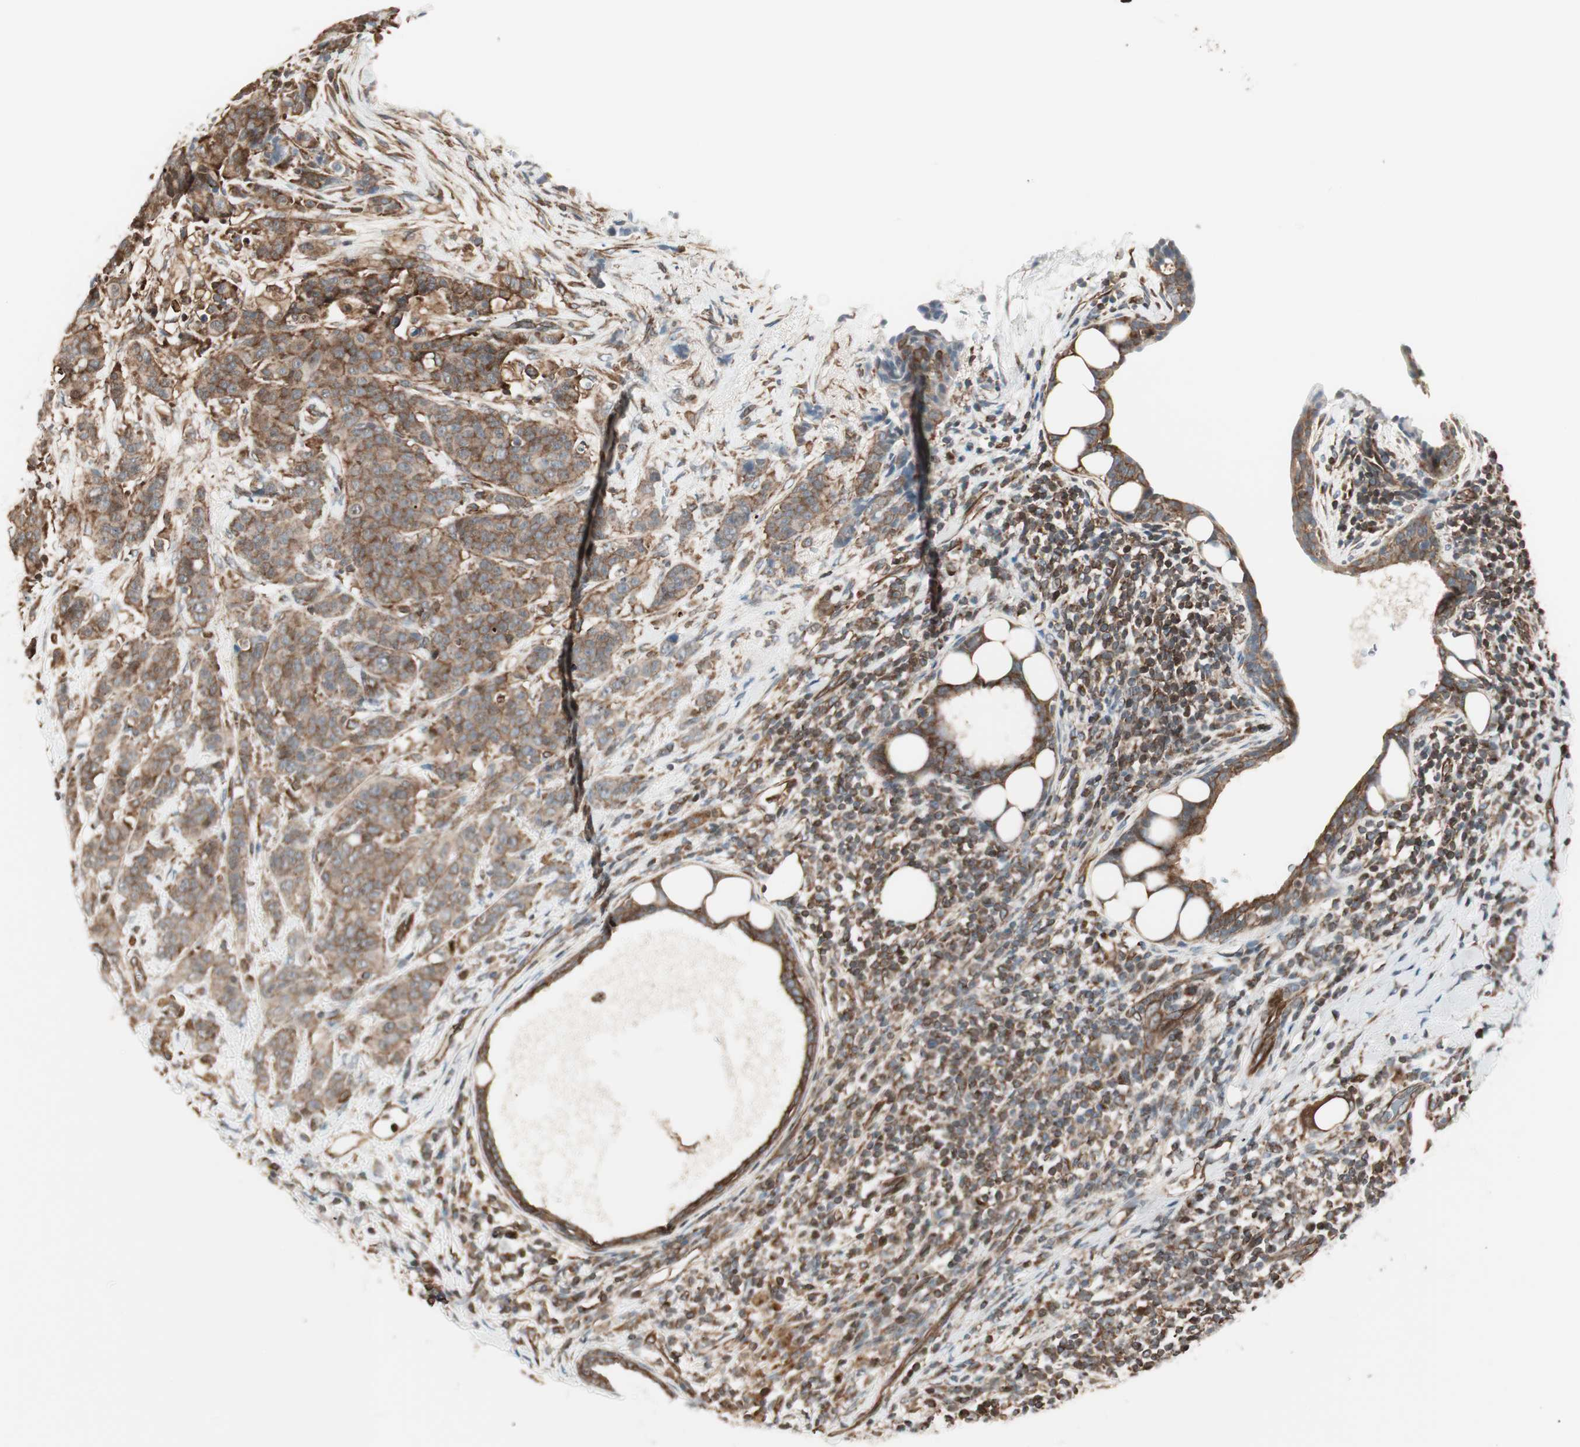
{"staining": {"intensity": "moderate", "quantity": ">75%", "location": "cytoplasmic/membranous"}, "tissue": "breast cancer", "cell_type": "Tumor cells", "image_type": "cancer", "snomed": [{"axis": "morphology", "description": "Duct carcinoma"}, {"axis": "topography", "description": "Breast"}], "caption": "IHC micrograph of neoplastic tissue: human breast invasive ductal carcinoma stained using immunohistochemistry (IHC) displays medium levels of moderate protein expression localized specifically in the cytoplasmic/membranous of tumor cells, appearing as a cytoplasmic/membranous brown color.", "gene": "MAD2L2", "patient": {"sex": "female", "age": 40}}